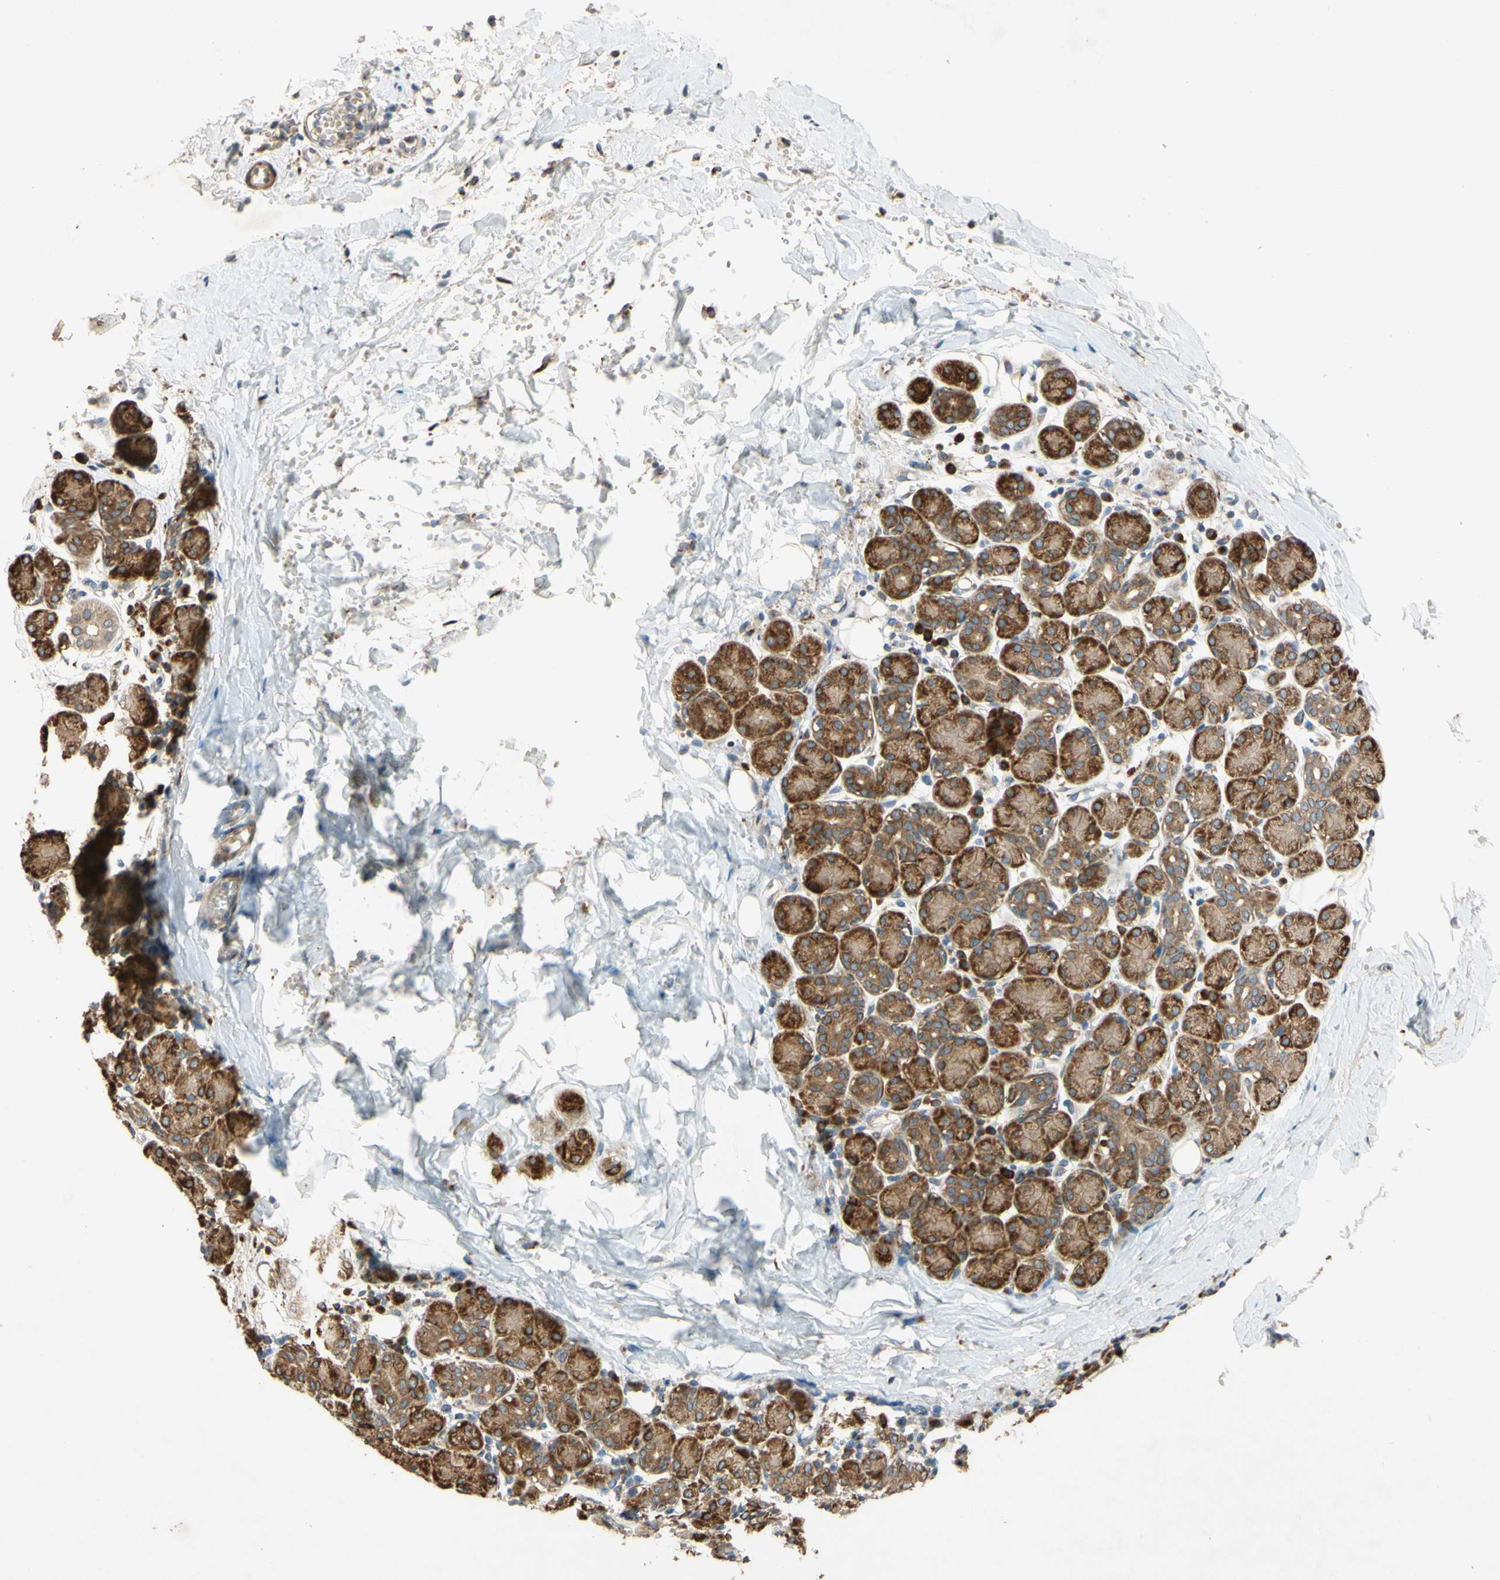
{"staining": {"intensity": "strong", "quantity": ">75%", "location": "cytoplasmic/membranous"}, "tissue": "salivary gland", "cell_type": "Glandular cells", "image_type": "normal", "snomed": [{"axis": "morphology", "description": "Normal tissue, NOS"}, {"axis": "morphology", "description": "Inflammation, NOS"}, {"axis": "topography", "description": "Lymph node"}, {"axis": "topography", "description": "Salivary gland"}], "caption": "This micrograph shows IHC staining of benign human salivary gland, with high strong cytoplasmic/membranous positivity in about >75% of glandular cells.", "gene": "PTPRU", "patient": {"sex": "male", "age": 3}}